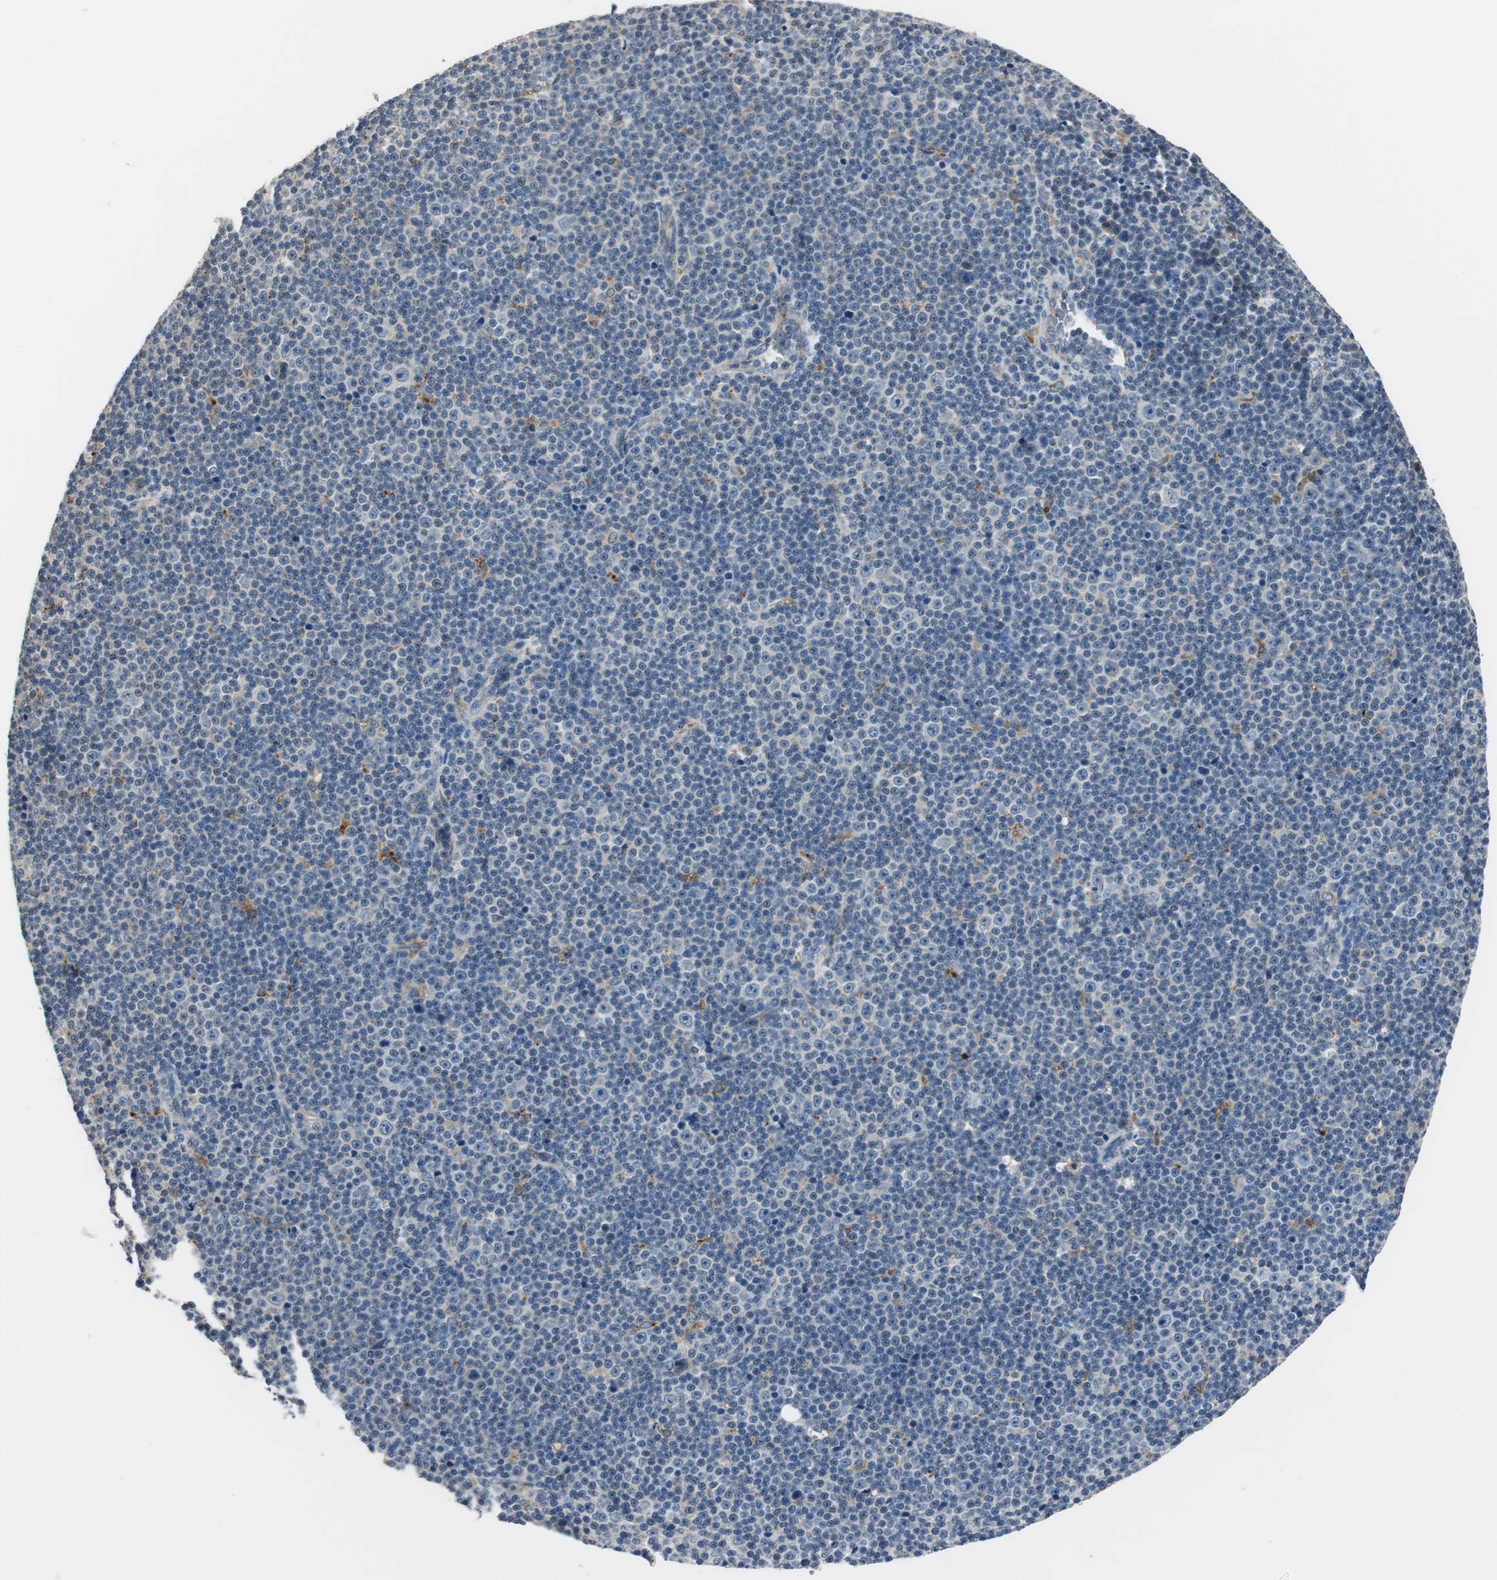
{"staining": {"intensity": "negative", "quantity": "none", "location": "none"}, "tissue": "lymphoma", "cell_type": "Tumor cells", "image_type": "cancer", "snomed": [{"axis": "morphology", "description": "Malignant lymphoma, non-Hodgkin's type, Low grade"}, {"axis": "topography", "description": "Lymph node"}], "caption": "Immunohistochemistry (IHC) of human lymphoma demonstrates no positivity in tumor cells.", "gene": "NIT1", "patient": {"sex": "female", "age": 67}}